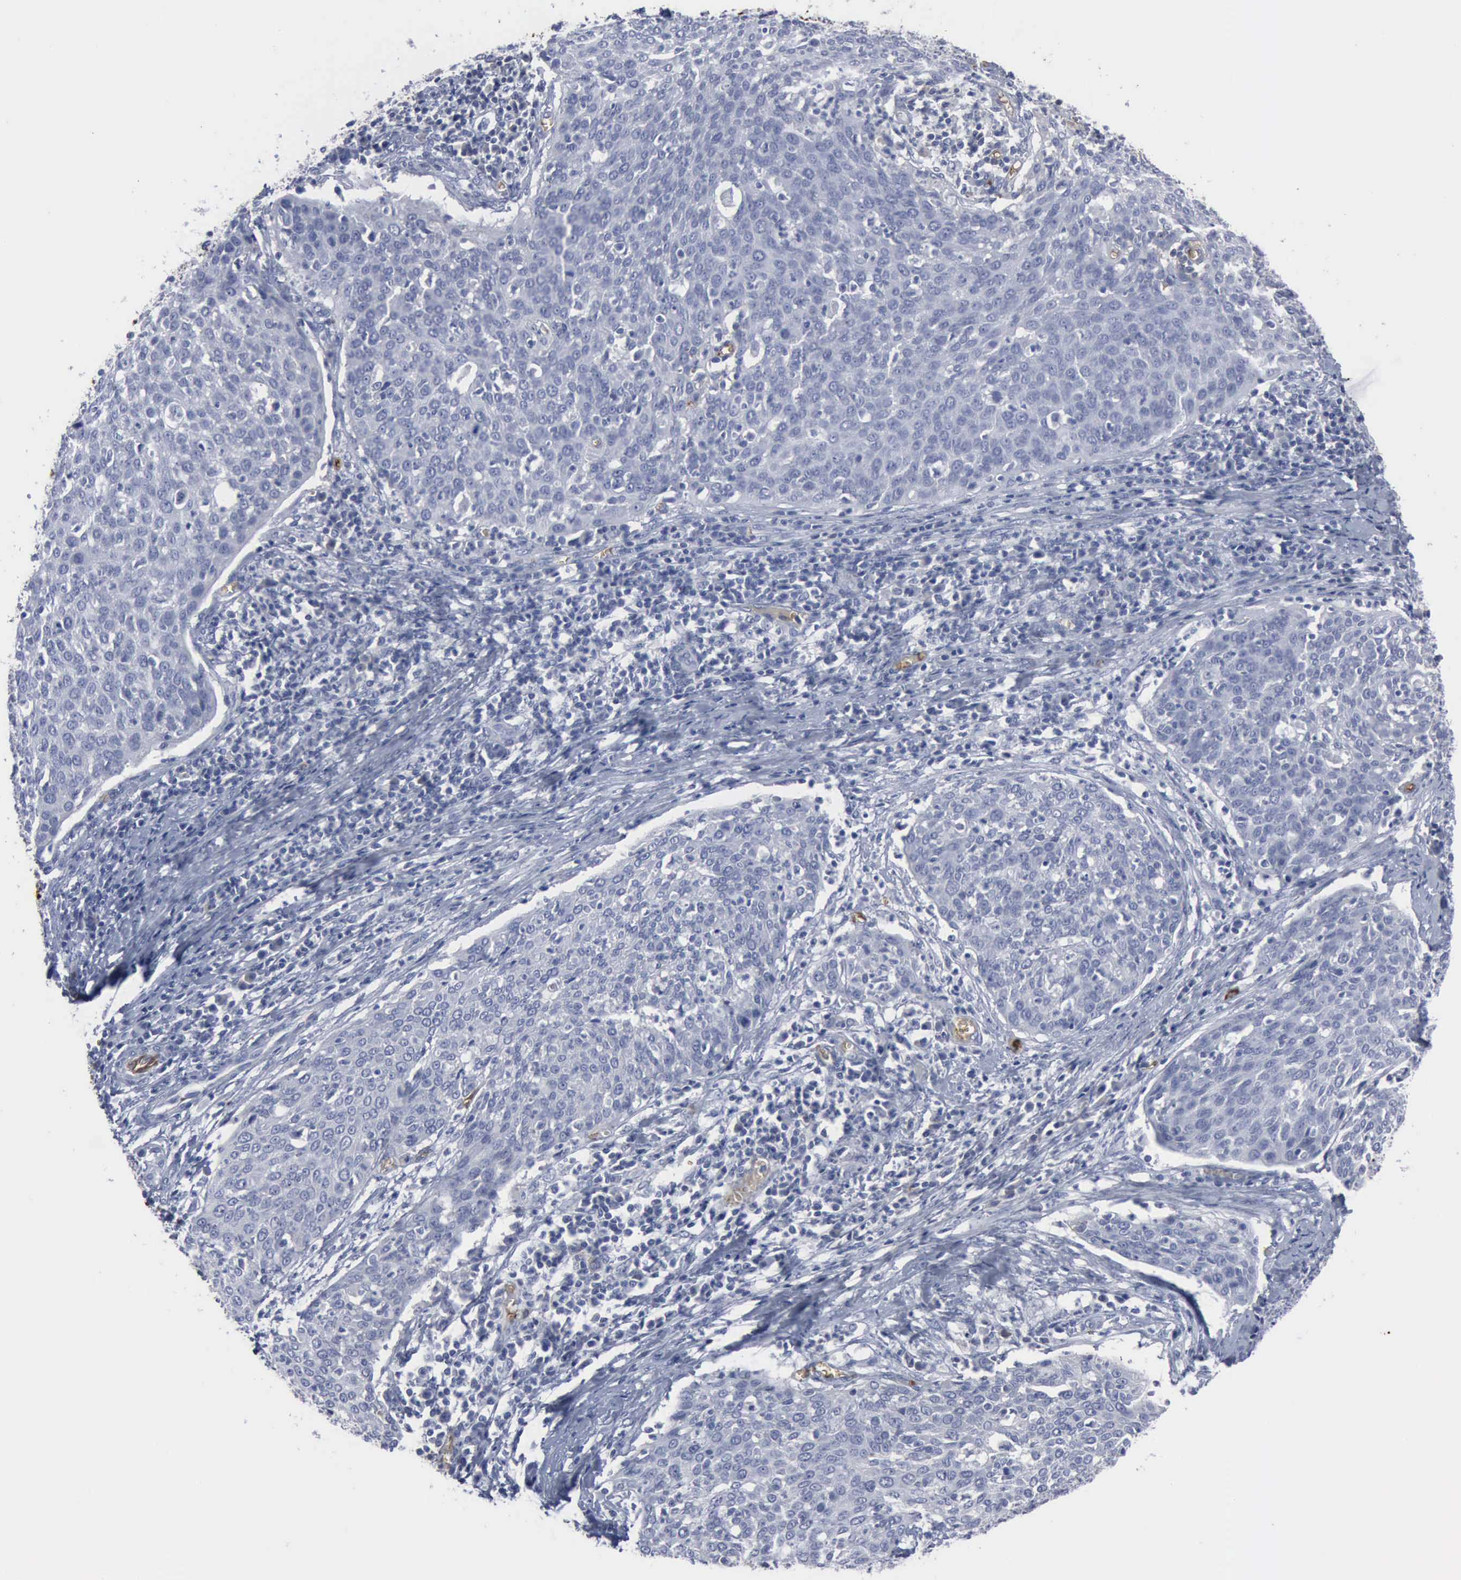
{"staining": {"intensity": "negative", "quantity": "none", "location": "none"}, "tissue": "cervical cancer", "cell_type": "Tumor cells", "image_type": "cancer", "snomed": [{"axis": "morphology", "description": "Squamous cell carcinoma, NOS"}, {"axis": "topography", "description": "Cervix"}], "caption": "IHC micrograph of neoplastic tissue: cervical cancer stained with DAB shows no significant protein staining in tumor cells.", "gene": "TGFB1", "patient": {"sex": "female", "age": 38}}